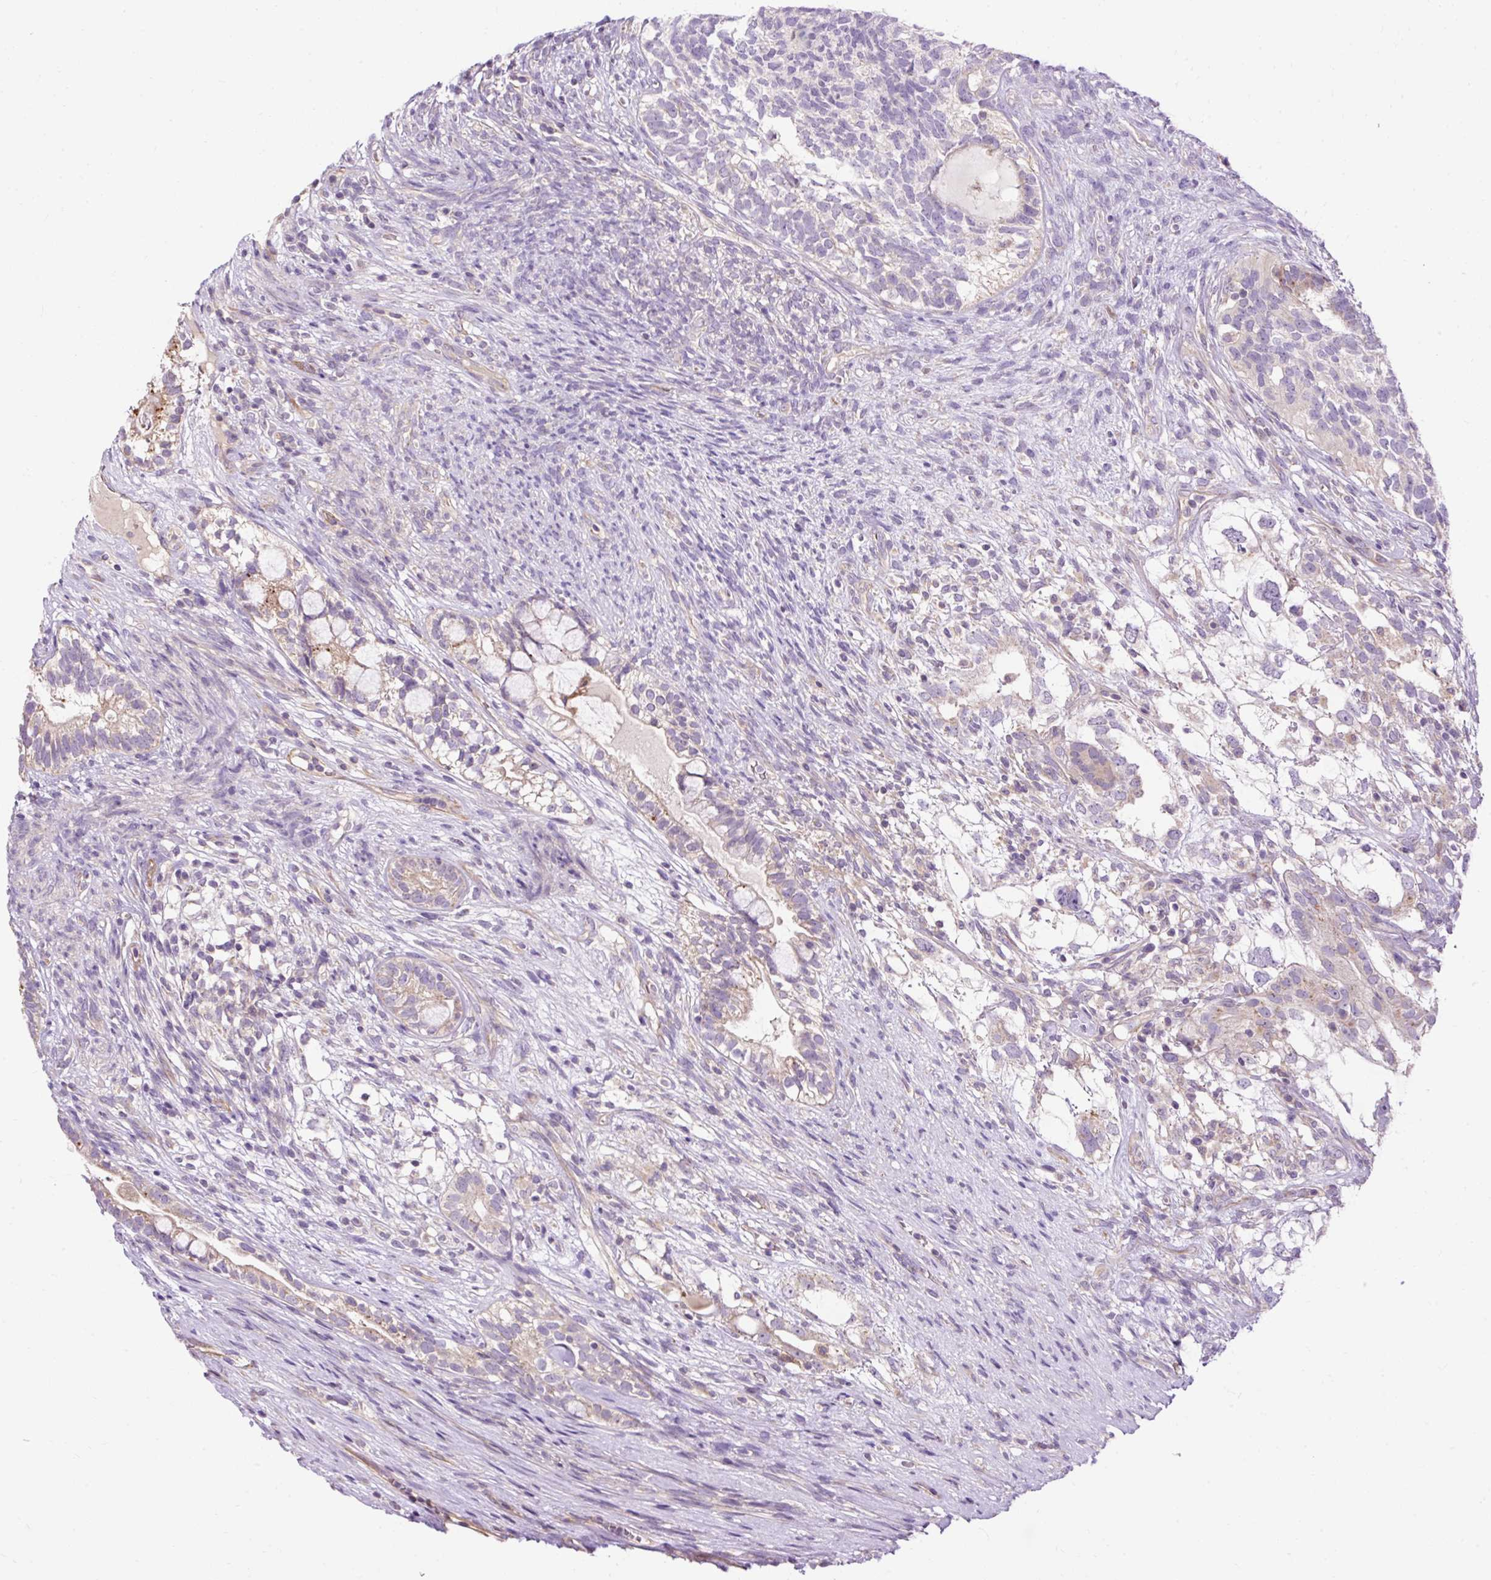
{"staining": {"intensity": "negative", "quantity": "none", "location": "none"}, "tissue": "testis cancer", "cell_type": "Tumor cells", "image_type": "cancer", "snomed": [{"axis": "morphology", "description": "Seminoma, NOS"}, {"axis": "morphology", "description": "Carcinoma, Embryonal, NOS"}, {"axis": "topography", "description": "Testis"}], "caption": "Immunohistochemistry (IHC) micrograph of testis cancer (seminoma) stained for a protein (brown), which reveals no positivity in tumor cells.", "gene": "HEXB", "patient": {"sex": "male", "age": 41}}